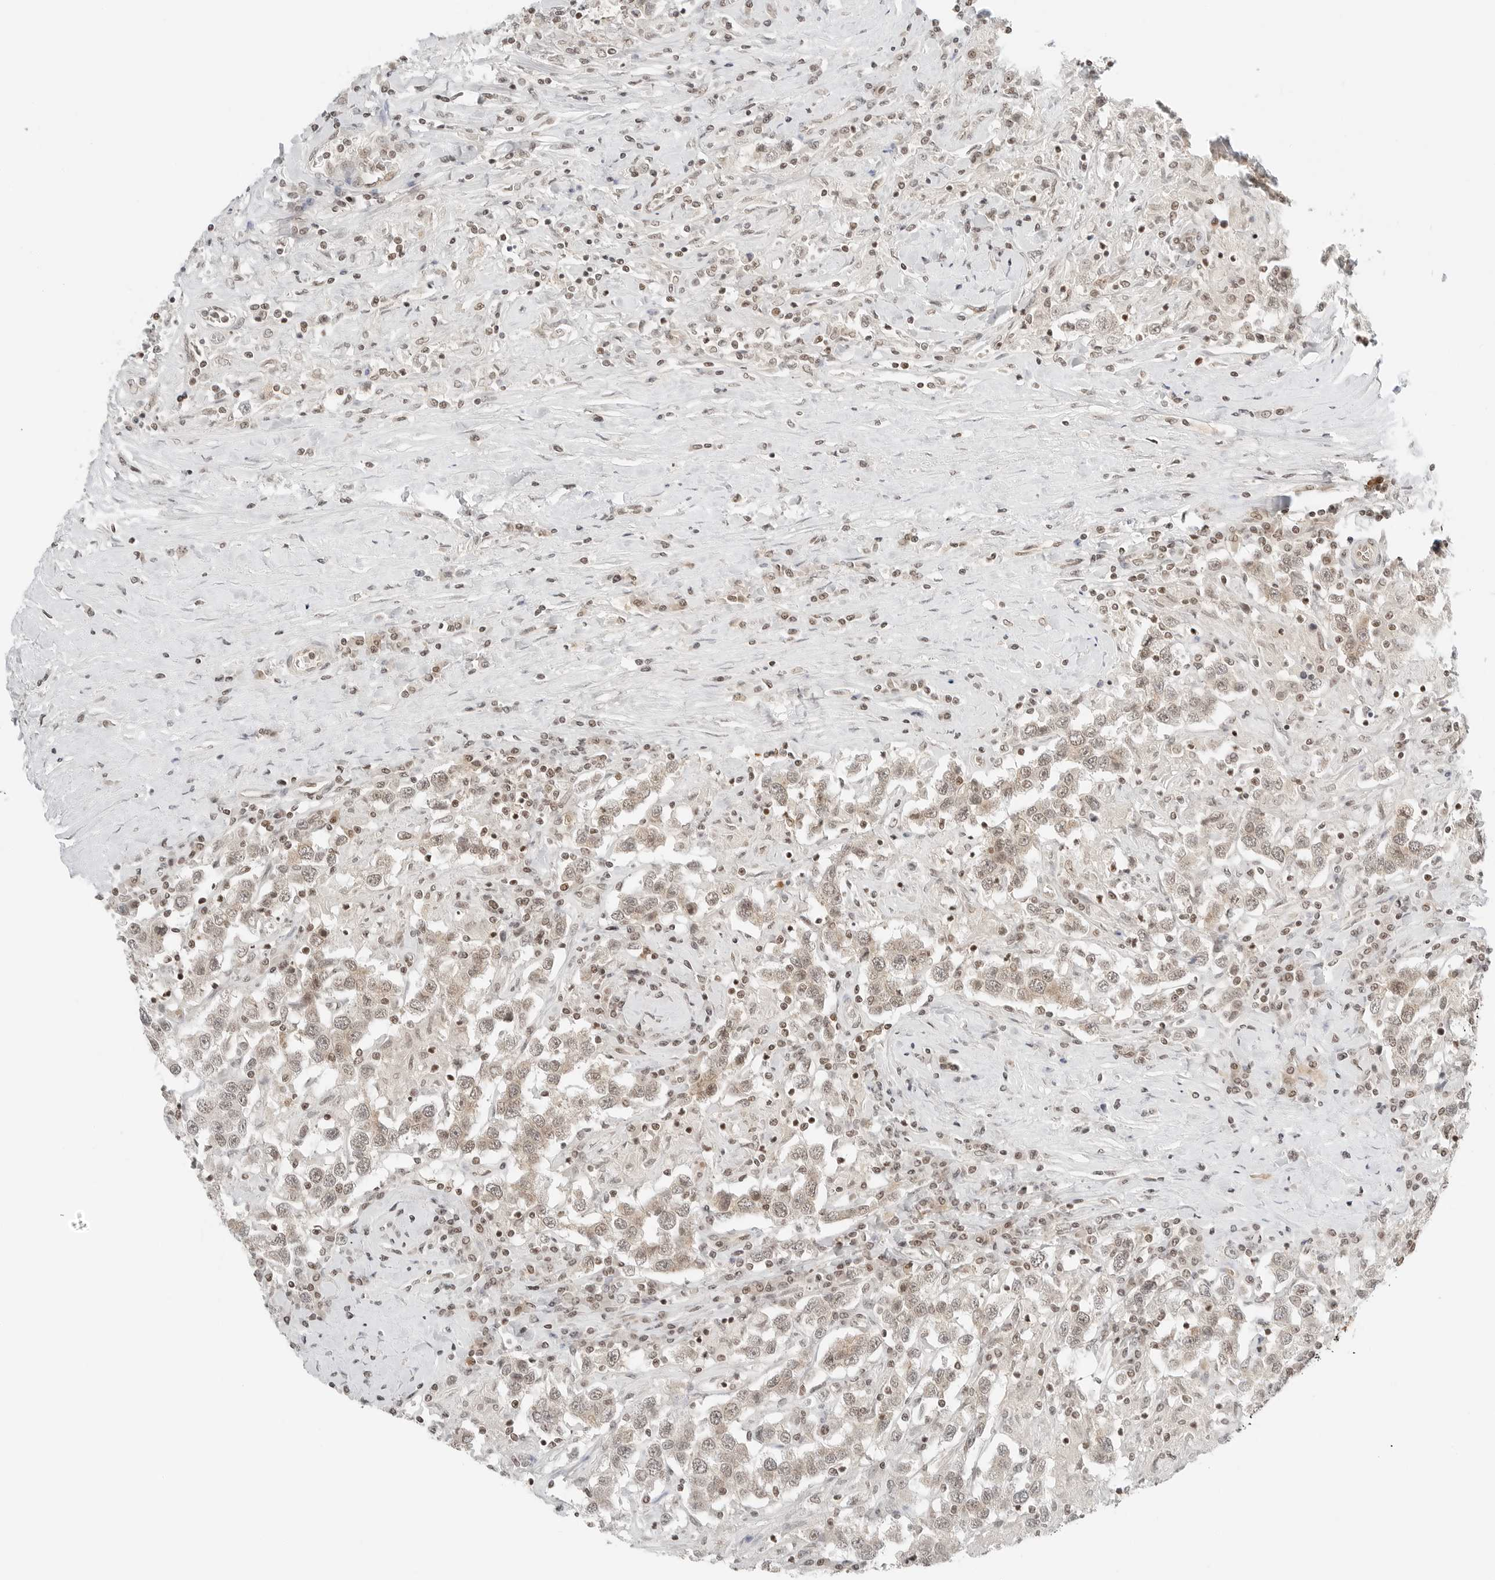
{"staining": {"intensity": "weak", "quantity": "25%-75%", "location": "cytoplasmic/membranous,nuclear"}, "tissue": "testis cancer", "cell_type": "Tumor cells", "image_type": "cancer", "snomed": [{"axis": "morphology", "description": "Seminoma, NOS"}, {"axis": "topography", "description": "Testis"}], "caption": "There is low levels of weak cytoplasmic/membranous and nuclear positivity in tumor cells of testis cancer, as demonstrated by immunohistochemical staining (brown color).", "gene": "CRTC2", "patient": {"sex": "male", "age": 41}}